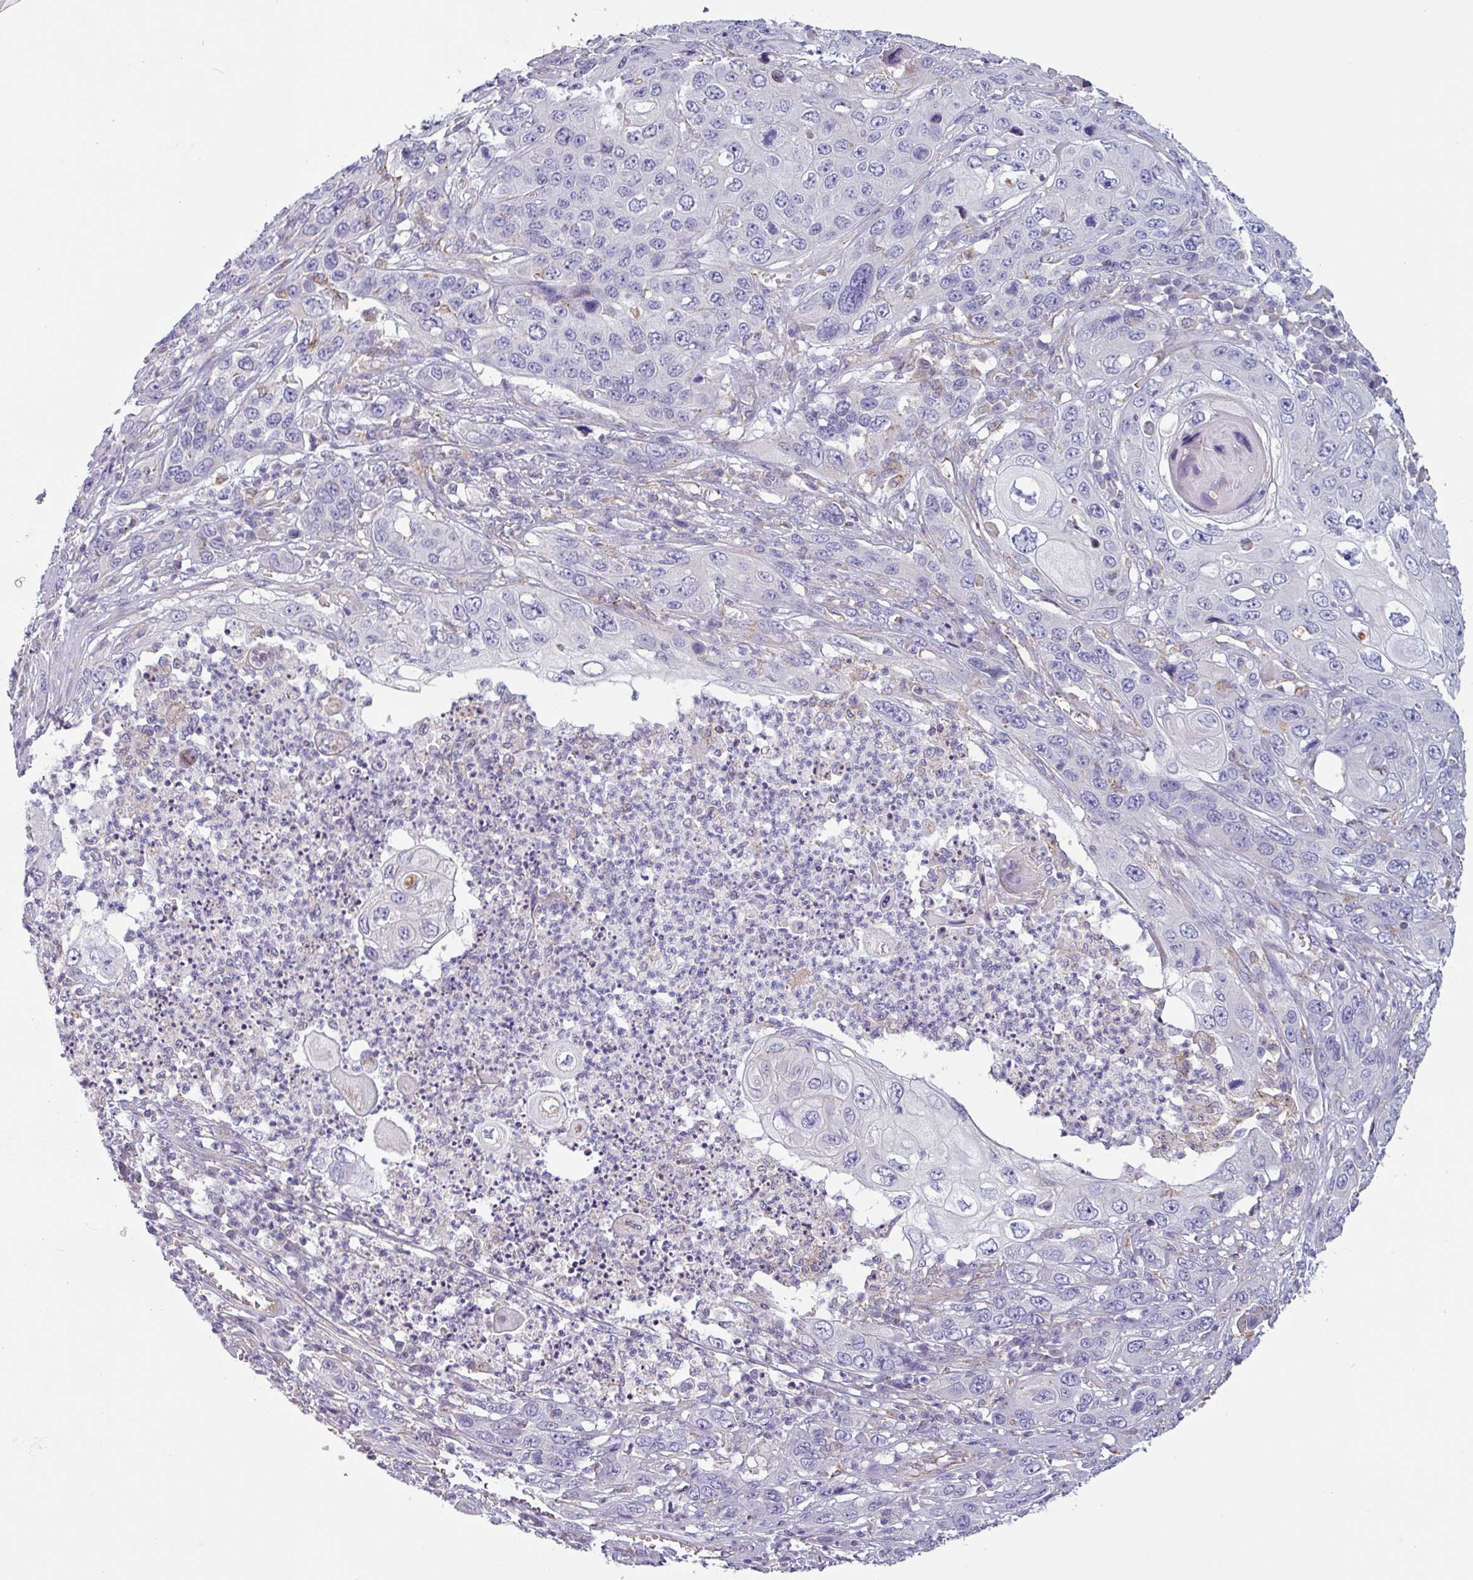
{"staining": {"intensity": "negative", "quantity": "none", "location": "none"}, "tissue": "skin cancer", "cell_type": "Tumor cells", "image_type": "cancer", "snomed": [{"axis": "morphology", "description": "Squamous cell carcinoma, NOS"}, {"axis": "topography", "description": "Skin"}], "caption": "Immunohistochemistry of skin cancer (squamous cell carcinoma) displays no expression in tumor cells.", "gene": "CAMK1", "patient": {"sex": "male", "age": 55}}